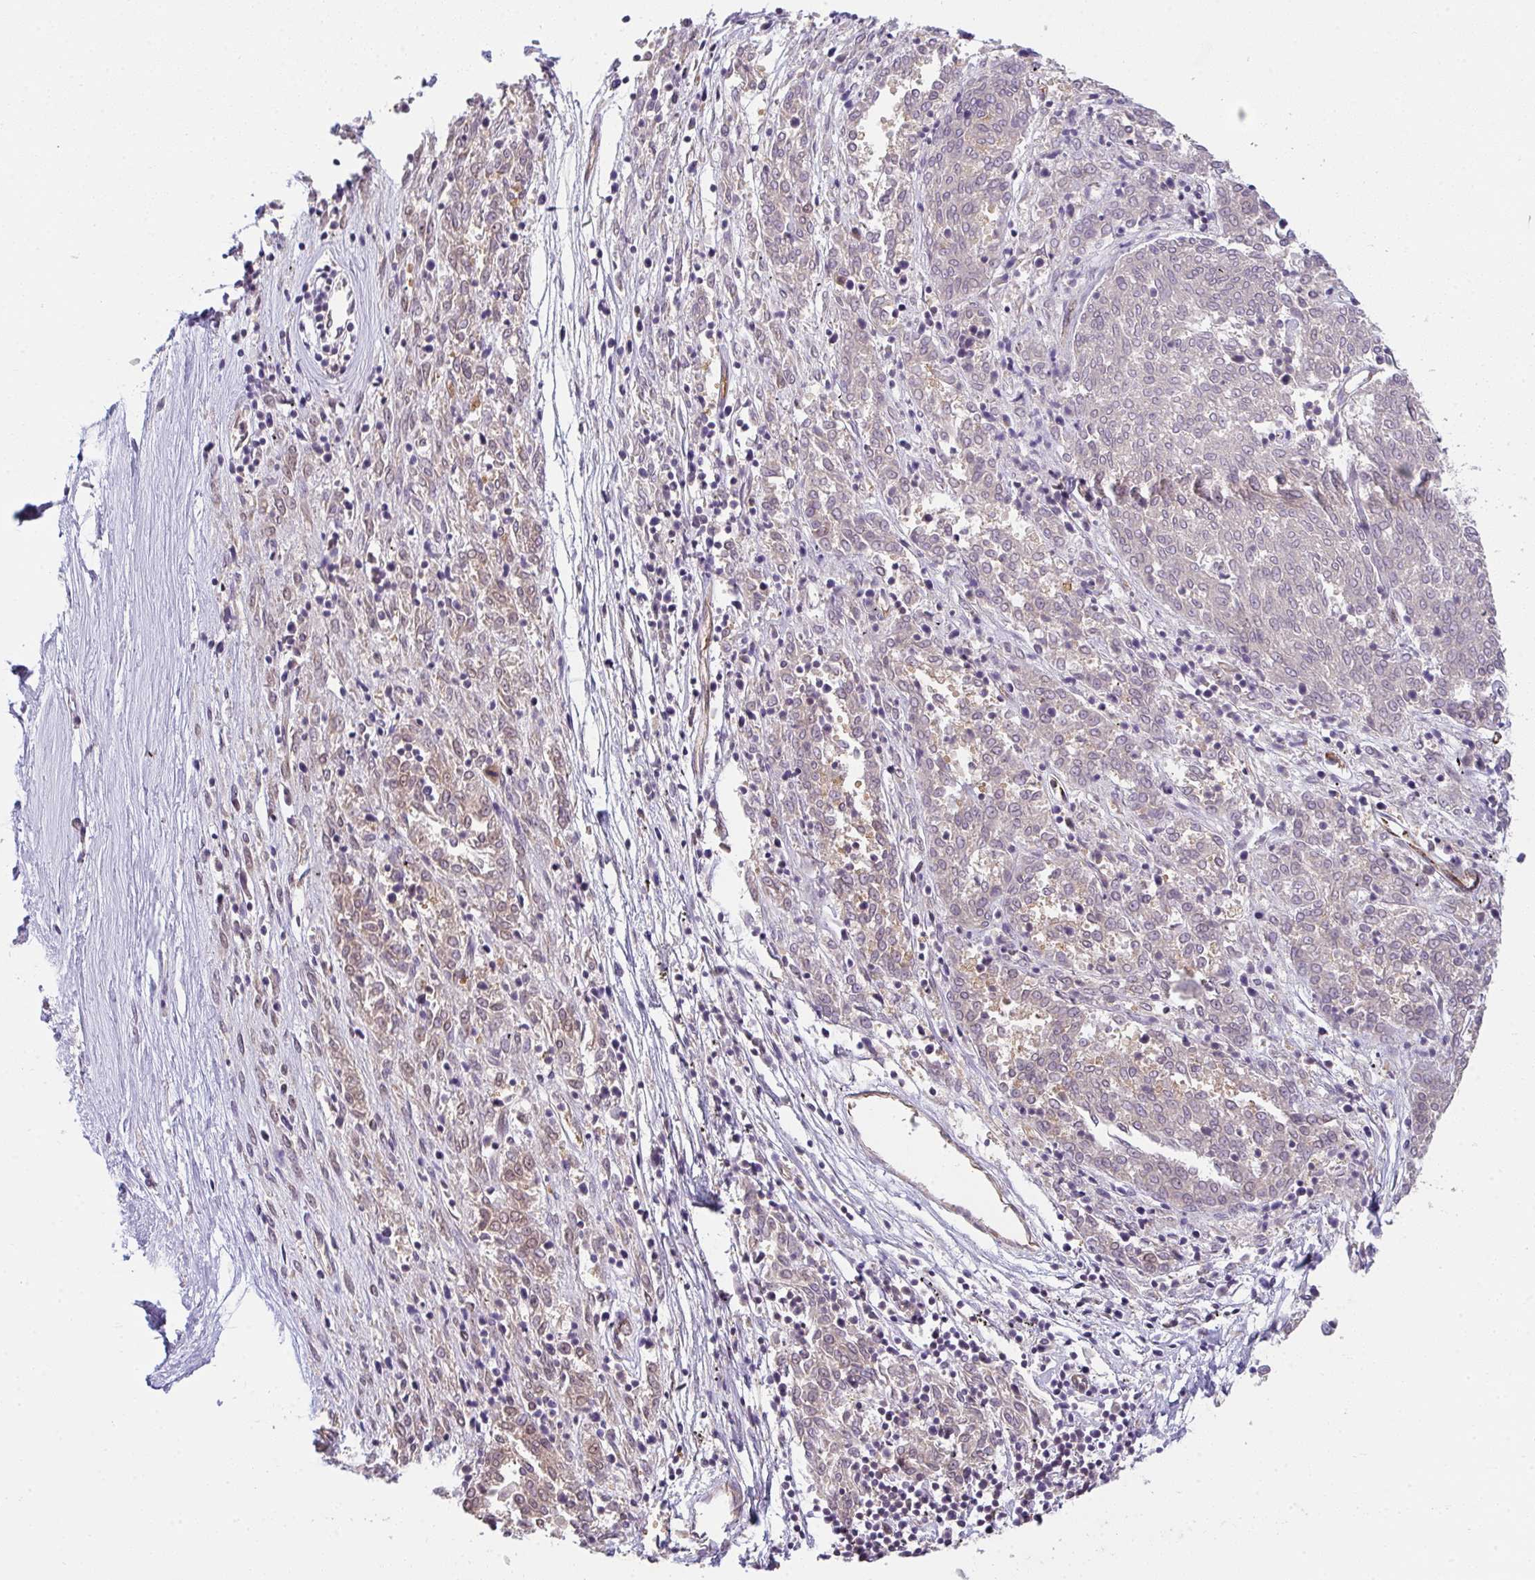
{"staining": {"intensity": "weak", "quantity": "25%-75%", "location": "cytoplasmic/membranous"}, "tissue": "melanoma", "cell_type": "Tumor cells", "image_type": "cancer", "snomed": [{"axis": "morphology", "description": "Malignant melanoma, NOS"}, {"axis": "topography", "description": "Skin"}], "caption": "A brown stain labels weak cytoplasmic/membranous positivity of a protein in melanoma tumor cells. The staining is performed using DAB brown chromogen to label protein expression. The nuclei are counter-stained blue using hematoxylin.", "gene": "COX7B", "patient": {"sex": "female", "age": 72}}